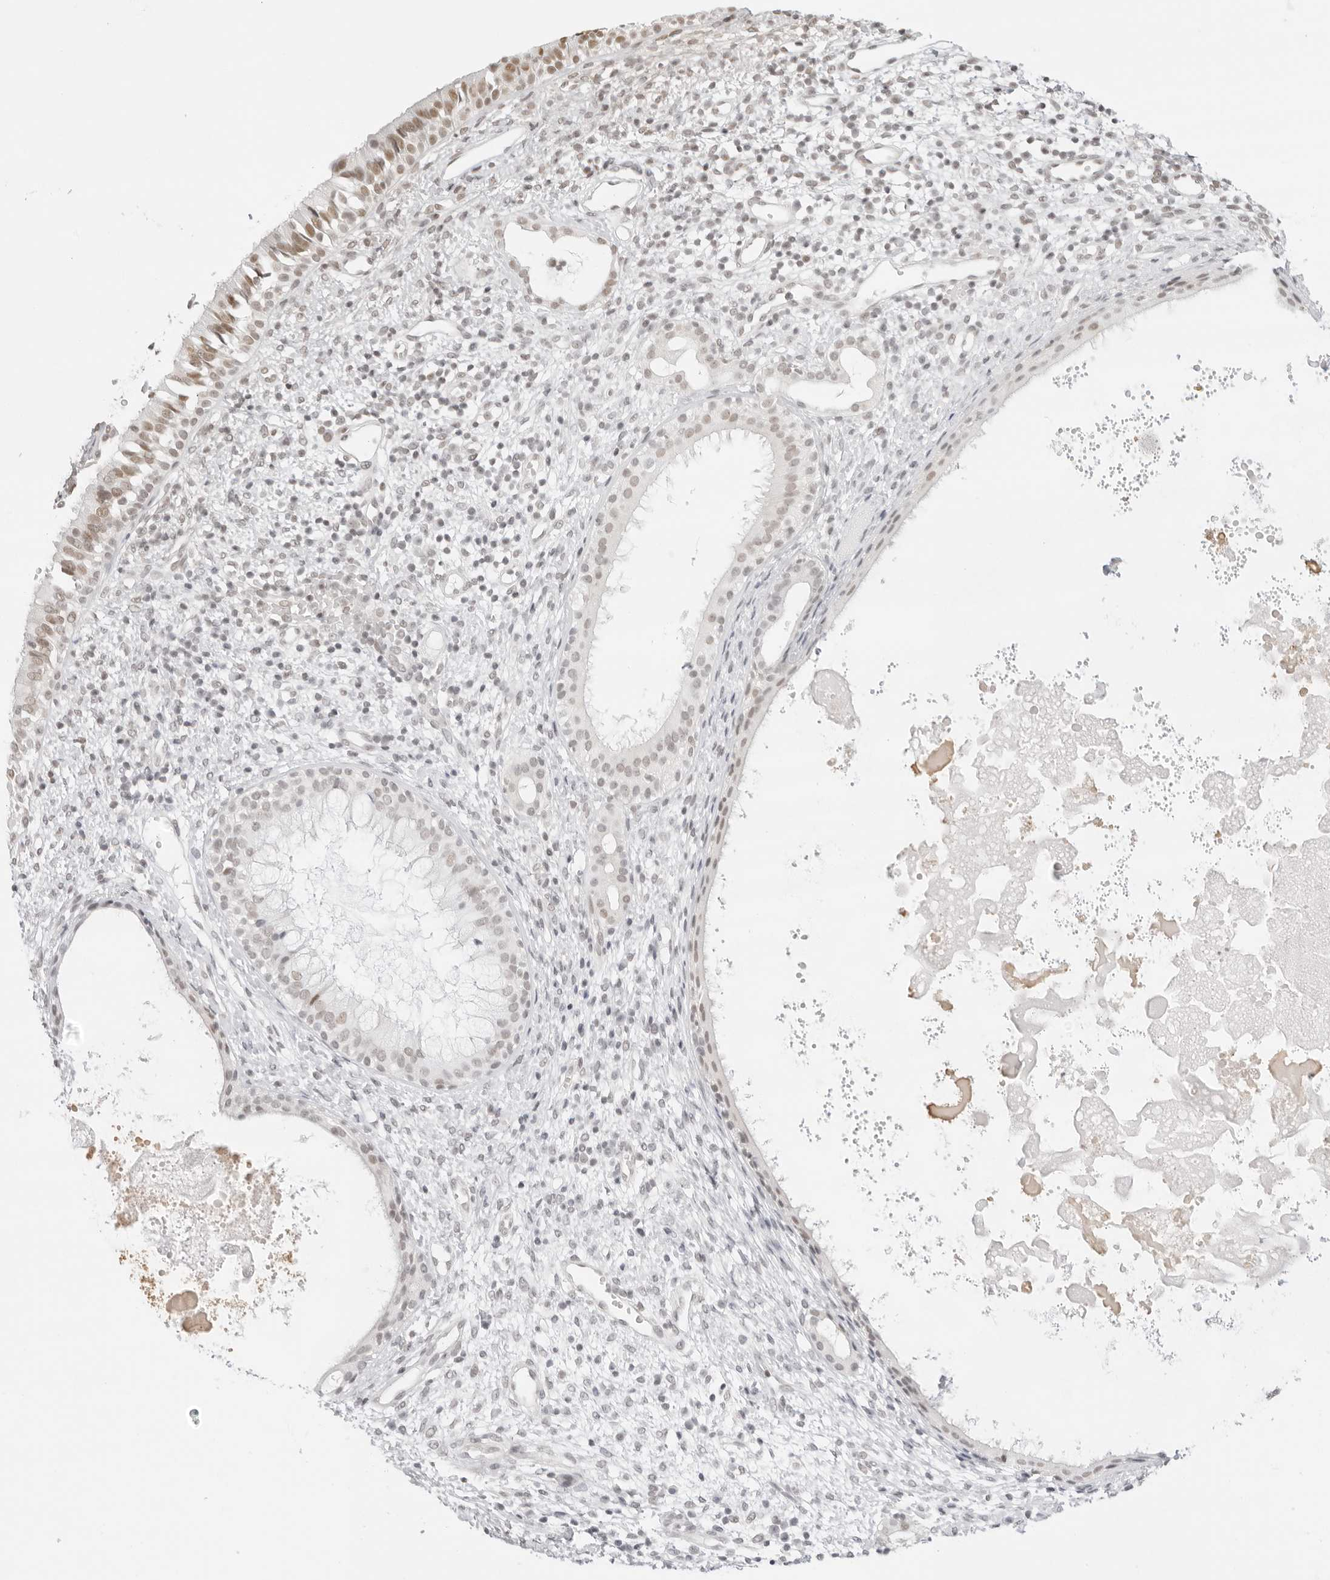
{"staining": {"intensity": "moderate", "quantity": "25%-75%", "location": "nuclear"}, "tissue": "nasopharynx", "cell_type": "Respiratory epithelial cells", "image_type": "normal", "snomed": [{"axis": "morphology", "description": "Normal tissue, NOS"}, {"axis": "topography", "description": "Nasopharynx"}], "caption": "DAB immunohistochemical staining of unremarkable nasopharynx demonstrates moderate nuclear protein staining in approximately 25%-75% of respiratory epithelial cells.", "gene": "TCIM", "patient": {"sex": "male", "age": 22}}